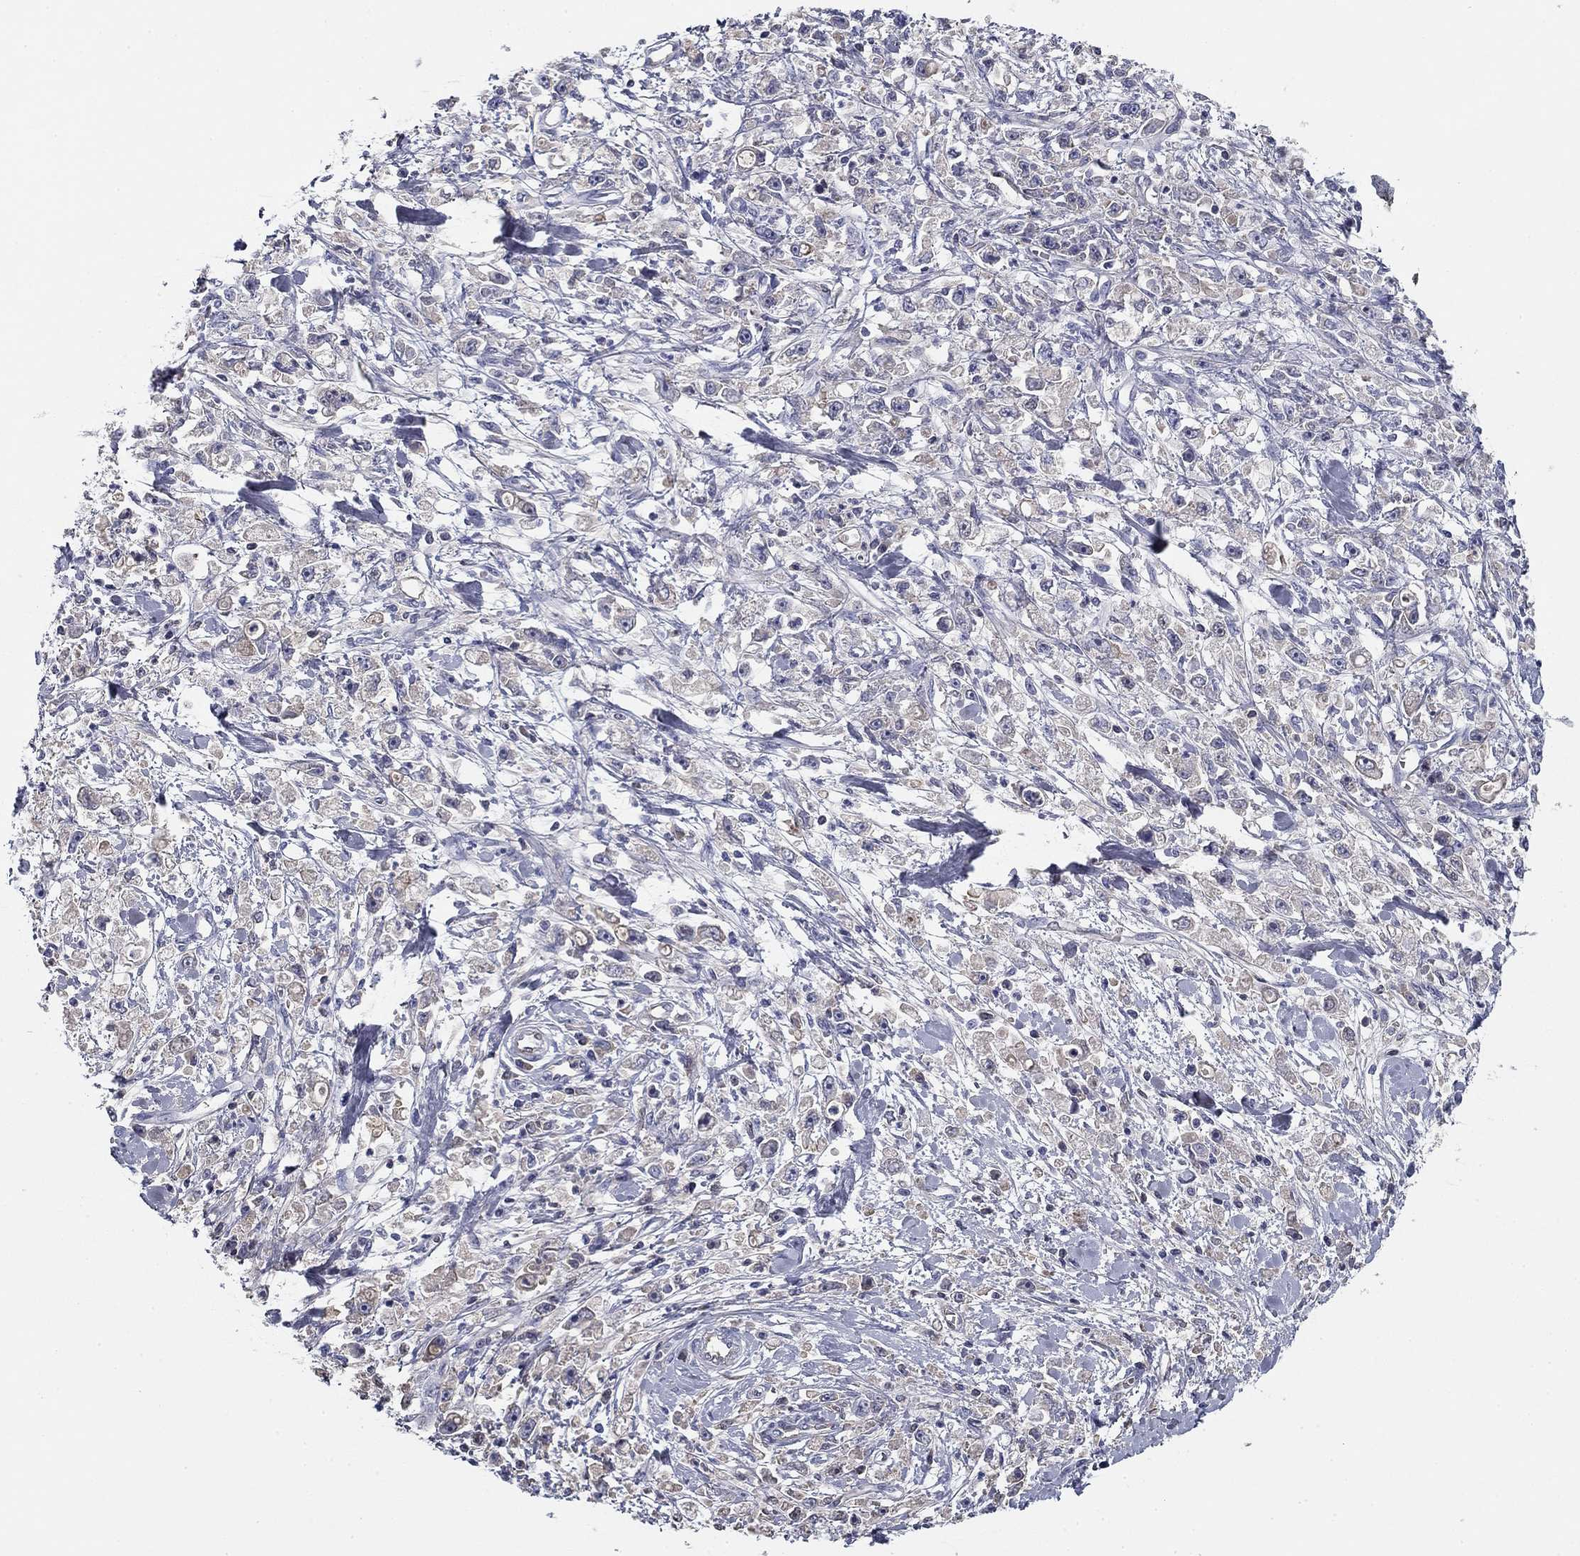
{"staining": {"intensity": "negative", "quantity": "none", "location": "none"}, "tissue": "stomach cancer", "cell_type": "Tumor cells", "image_type": "cancer", "snomed": [{"axis": "morphology", "description": "Adenocarcinoma, NOS"}, {"axis": "topography", "description": "Stomach"}], "caption": "This is an immunohistochemistry micrograph of stomach cancer (adenocarcinoma). There is no staining in tumor cells.", "gene": "CPLX4", "patient": {"sex": "female", "age": 59}}